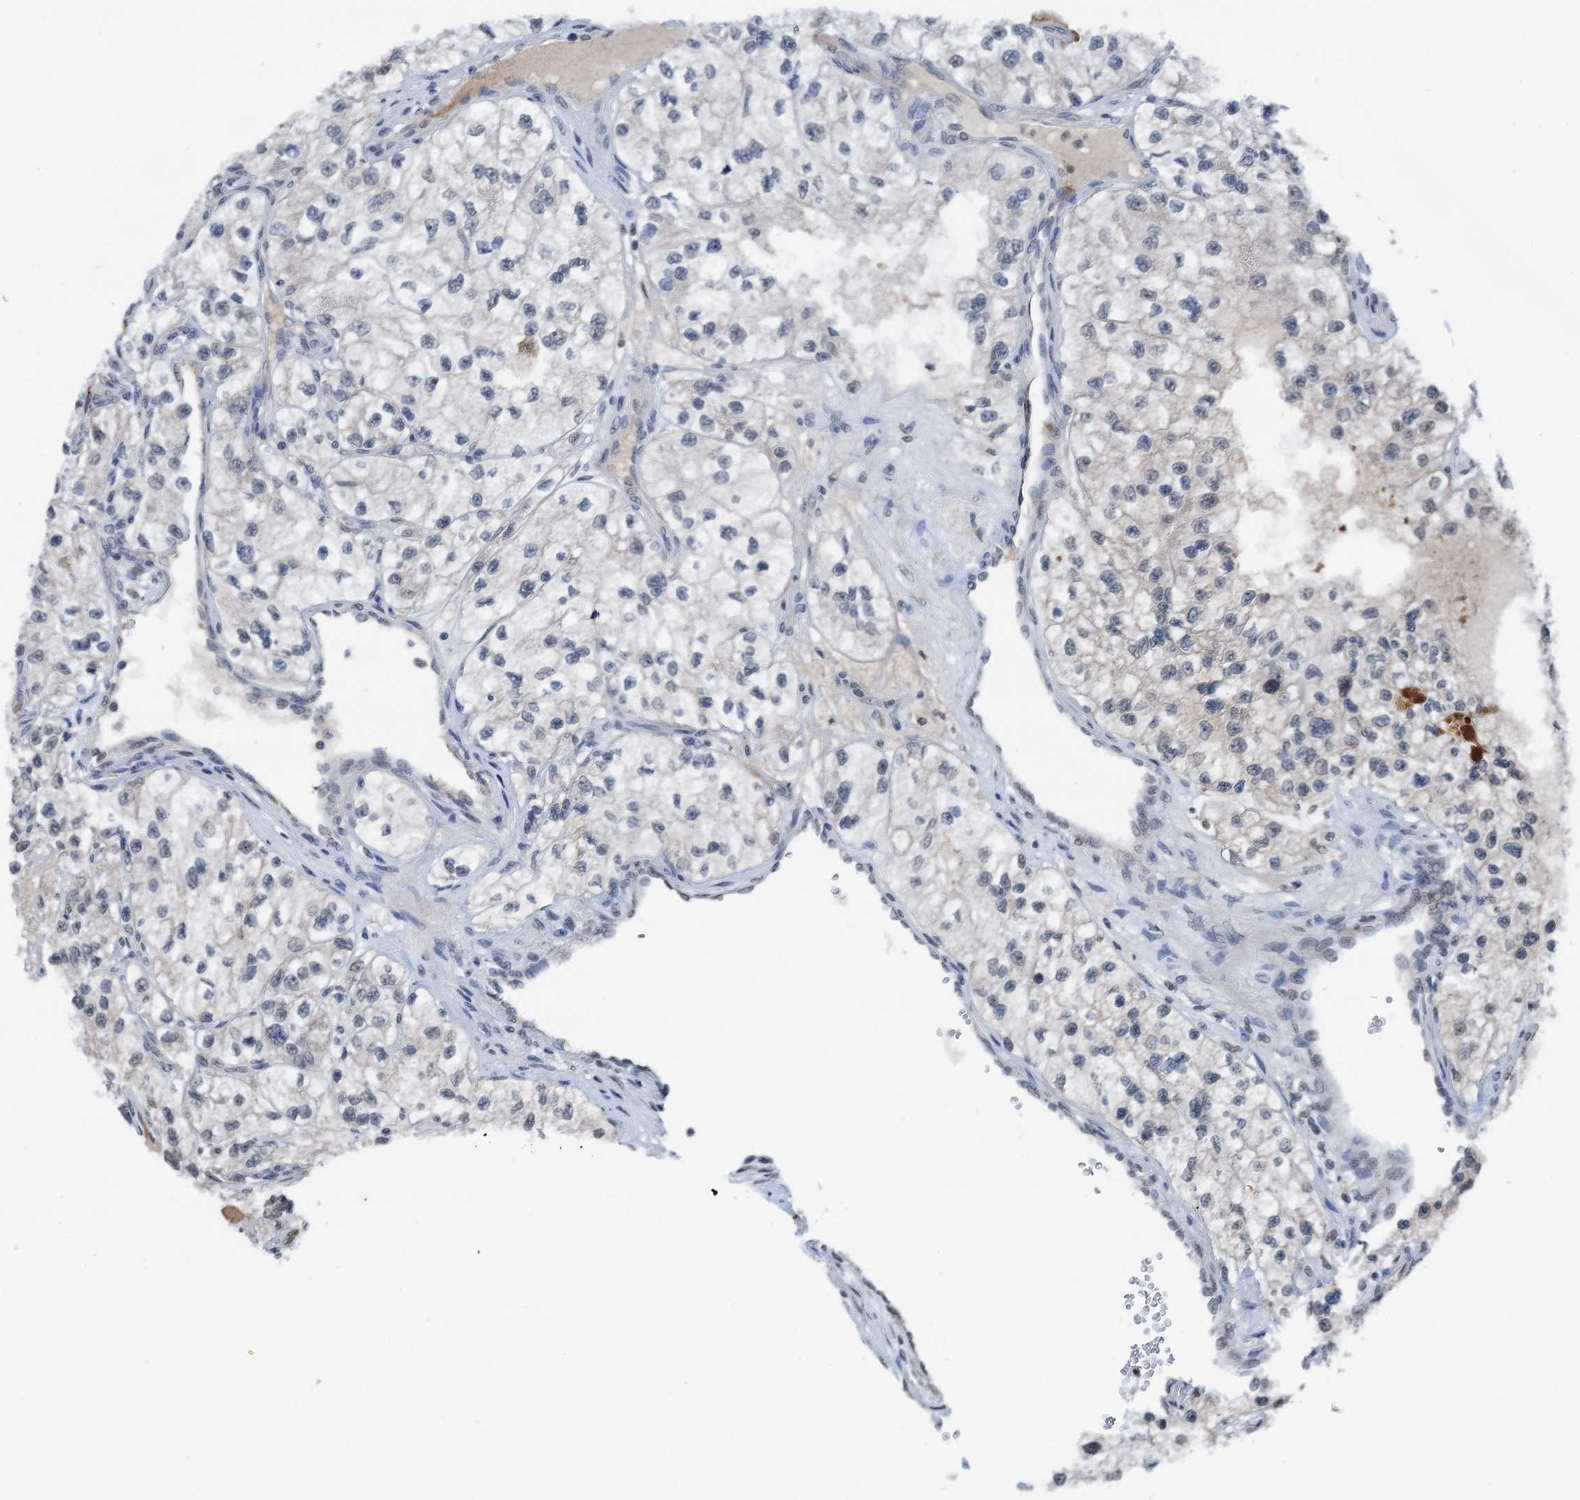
{"staining": {"intensity": "negative", "quantity": "none", "location": "none"}, "tissue": "renal cancer", "cell_type": "Tumor cells", "image_type": "cancer", "snomed": [{"axis": "morphology", "description": "Adenocarcinoma, NOS"}, {"axis": "topography", "description": "Kidney"}], "caption": "This is an immunohistochemistry (IHC) histopathology image of human renal cancer. There is no expression in tumor cells.", "gene": "SHLD1", "patient": {"sex": "female", "age": 57}}